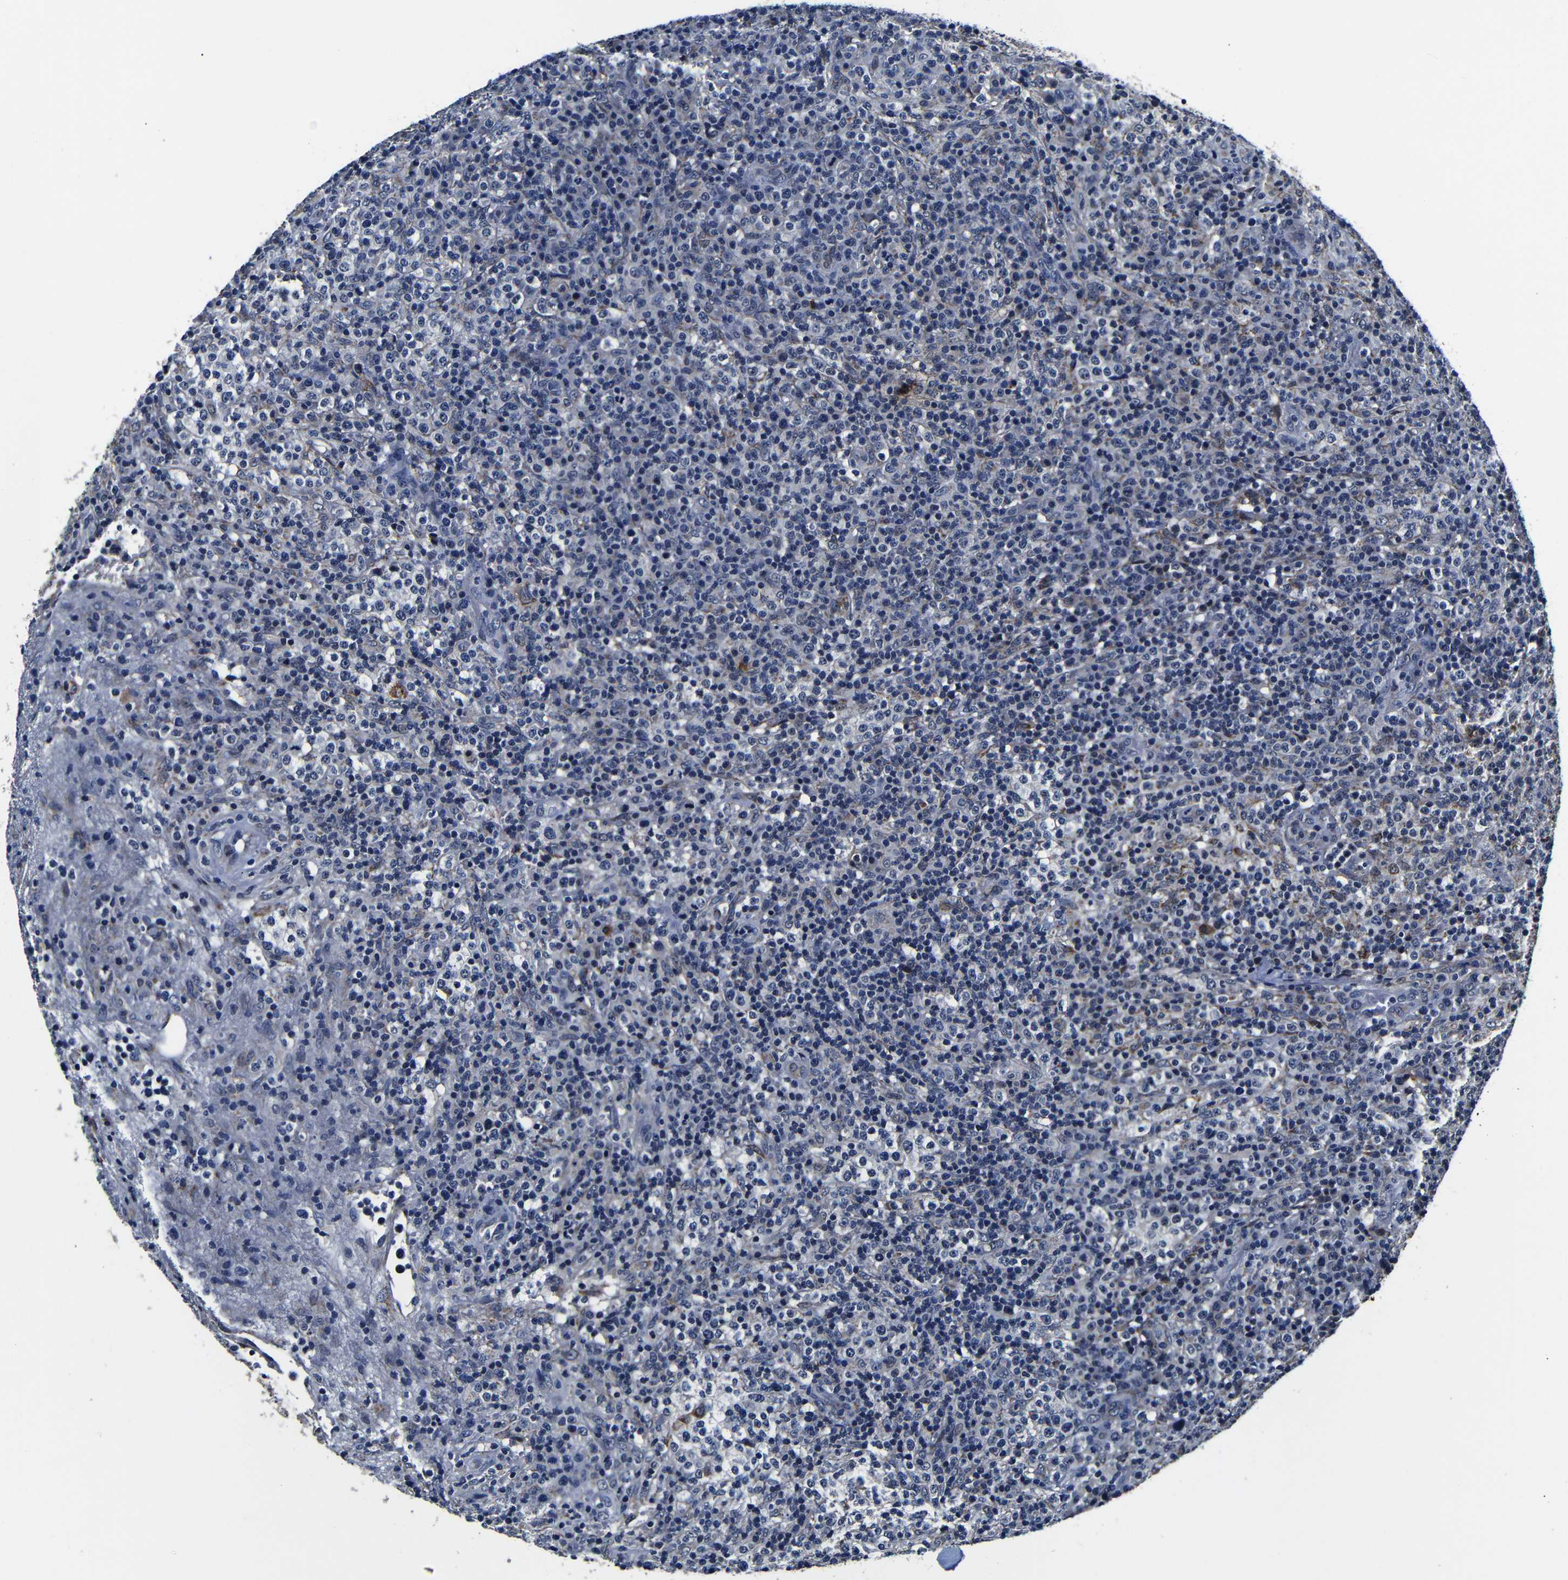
{"staining": {"intensity": "weak", "quantity": "<25%", "location": "cytoplasmic/membranous"}, "tissue": "lymphoma", "cell_type": "Tumor cells", "image_type": "cancer", "snomed": [{"axis": "morphology", "description": "Malignant lymphoma, non-Hodgkin's type, High grade"}, {"axis": "topography", "description": "Lymph node"}], "caption": "Protein analysis of malignant lymphoma, non-Hodgkin's type (high-grade) reveals no significant staining in tumor cells. The staining was performed using DAB to visualize the protein expression in brown, while the nuclei were stained in blue with hematoxylin (Magnification: 20x).", "gene": "DEPP1", "patient": {"sex": "female", "age": 76}}